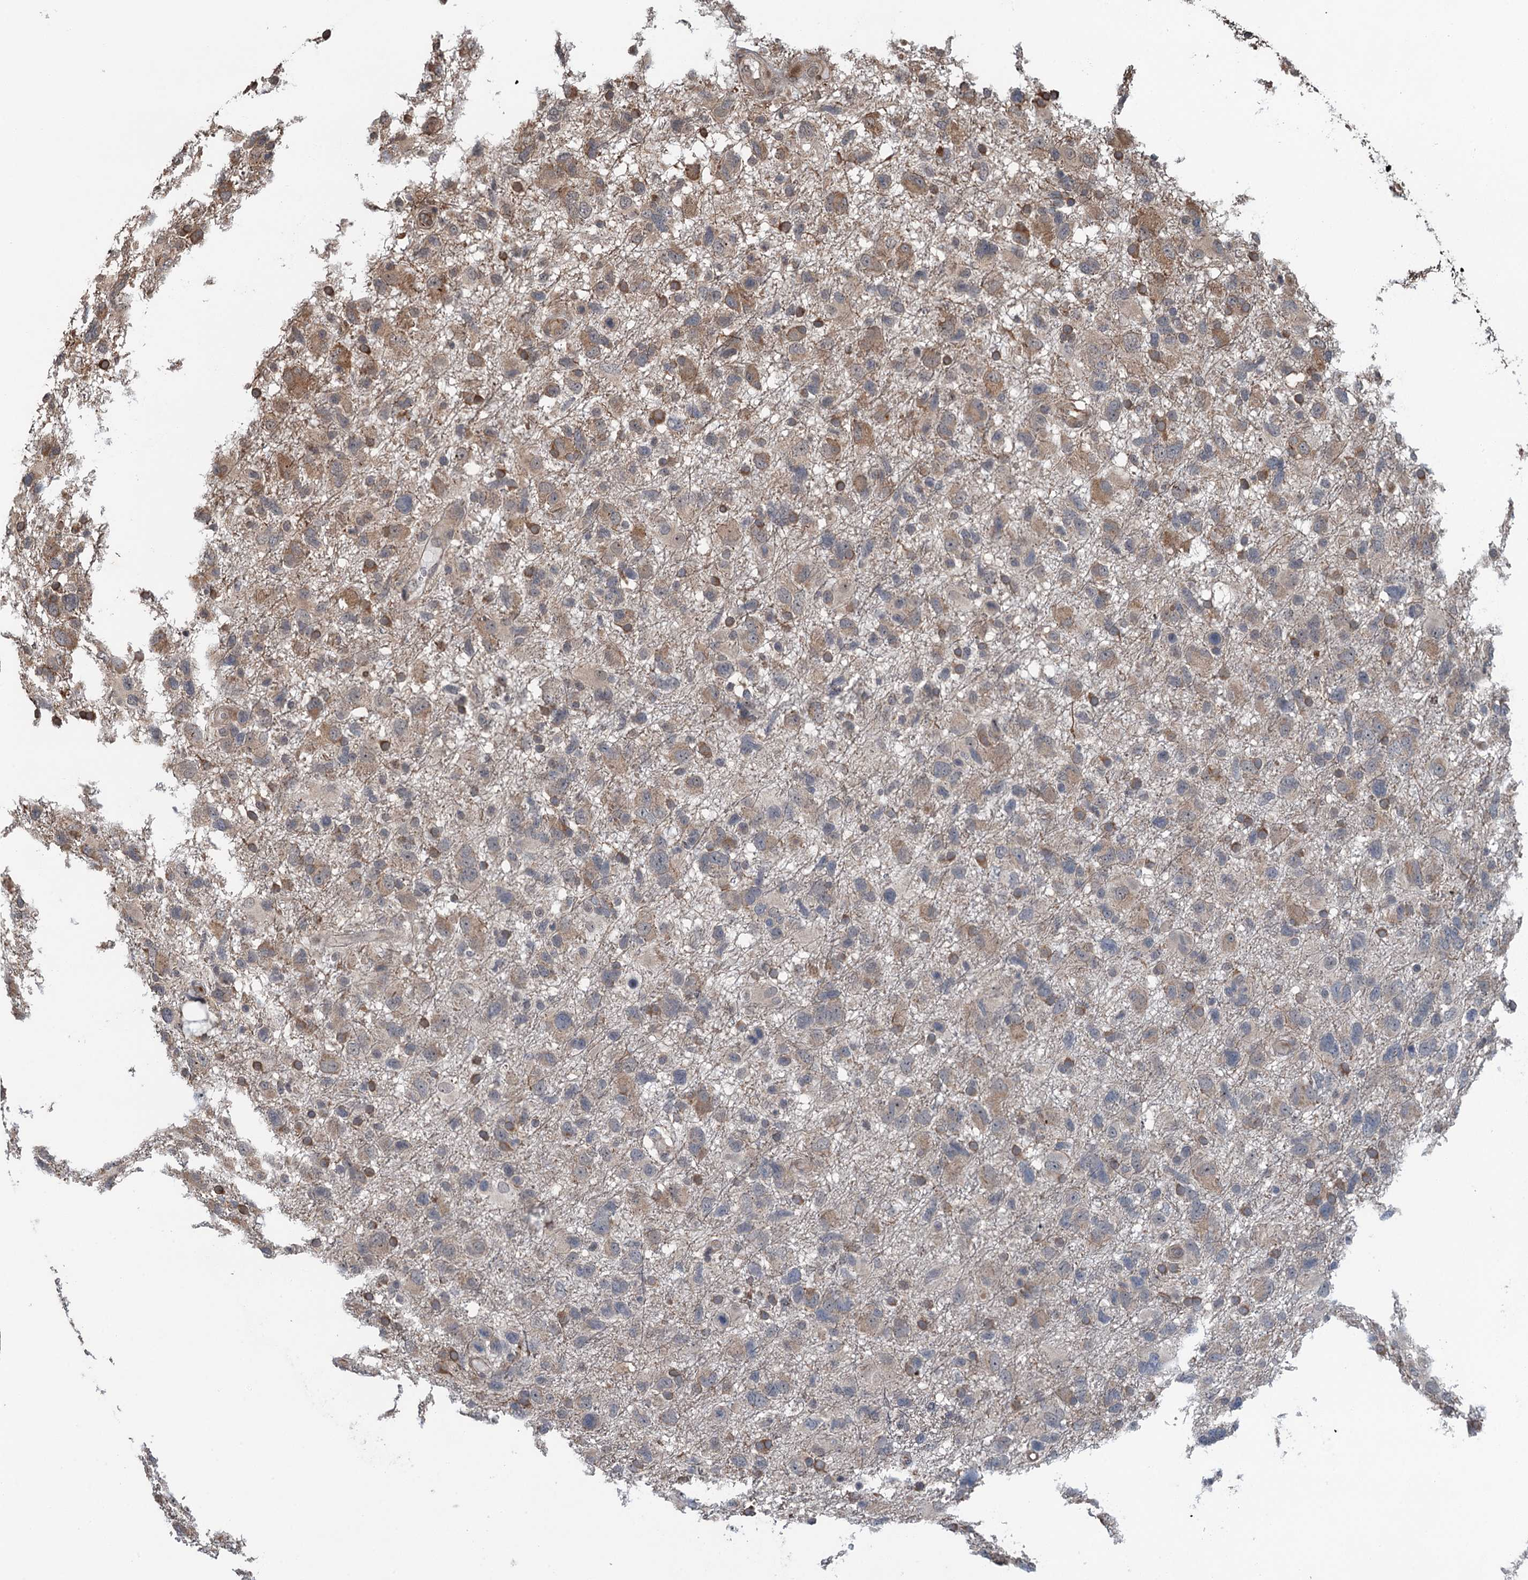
{"staining": {"intensity": "weak", "quantity": "<25%", "location": "cytoplasmic/membranous"}, "tissue": "glioma", "cell_type": "Tumor cells", "image_type": "cancer", "snomed": [{"axis": "morphology", "description": "Glioma, malignant, High grade"}, {"axis": "topography", "description": "Brain"}], "caption": "This is a histopathology image of immunohistochemistry (IHC) staining of glioma, which shows no expression in tumor cells.", "gene": "WHAMM", "patient": {"sex": "male", "age": 61}}